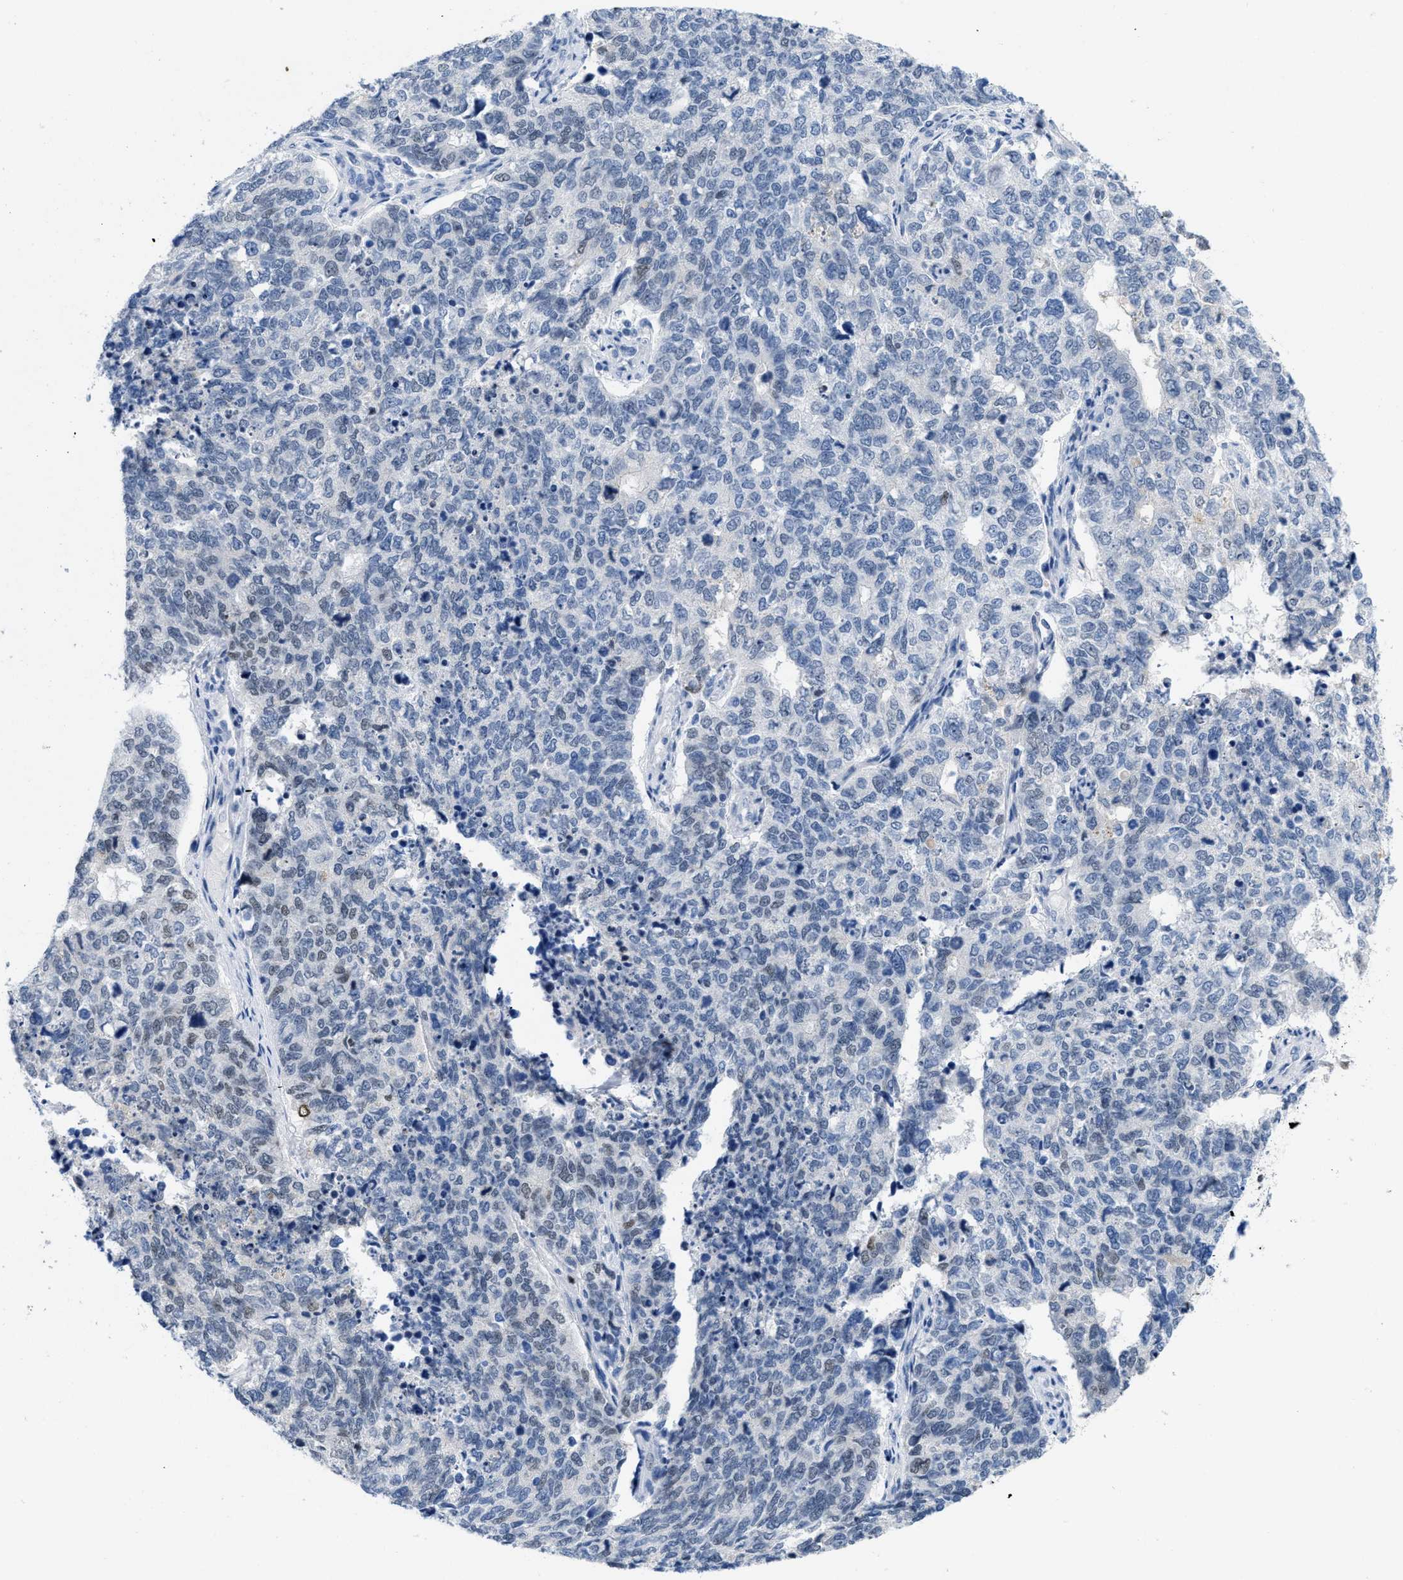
{"staining": {"intensity": "negative", "quantity": "none", "location": "none"}, "tissue": "cervical cancer", "cell_type": "Tumor cells", "image_type": "cancer", "snomed": [{"axis": "morphology", "description": "Squamous cell carcinoma, NOS"}, {"axis": "topography", "description": "Cervix"}], "caption": "Tumor cells are negative for brown protein staining in cervical squamous cell carcinoma.", "gene": "NFIX", "patient": {"sex": "female", "age": 63}}